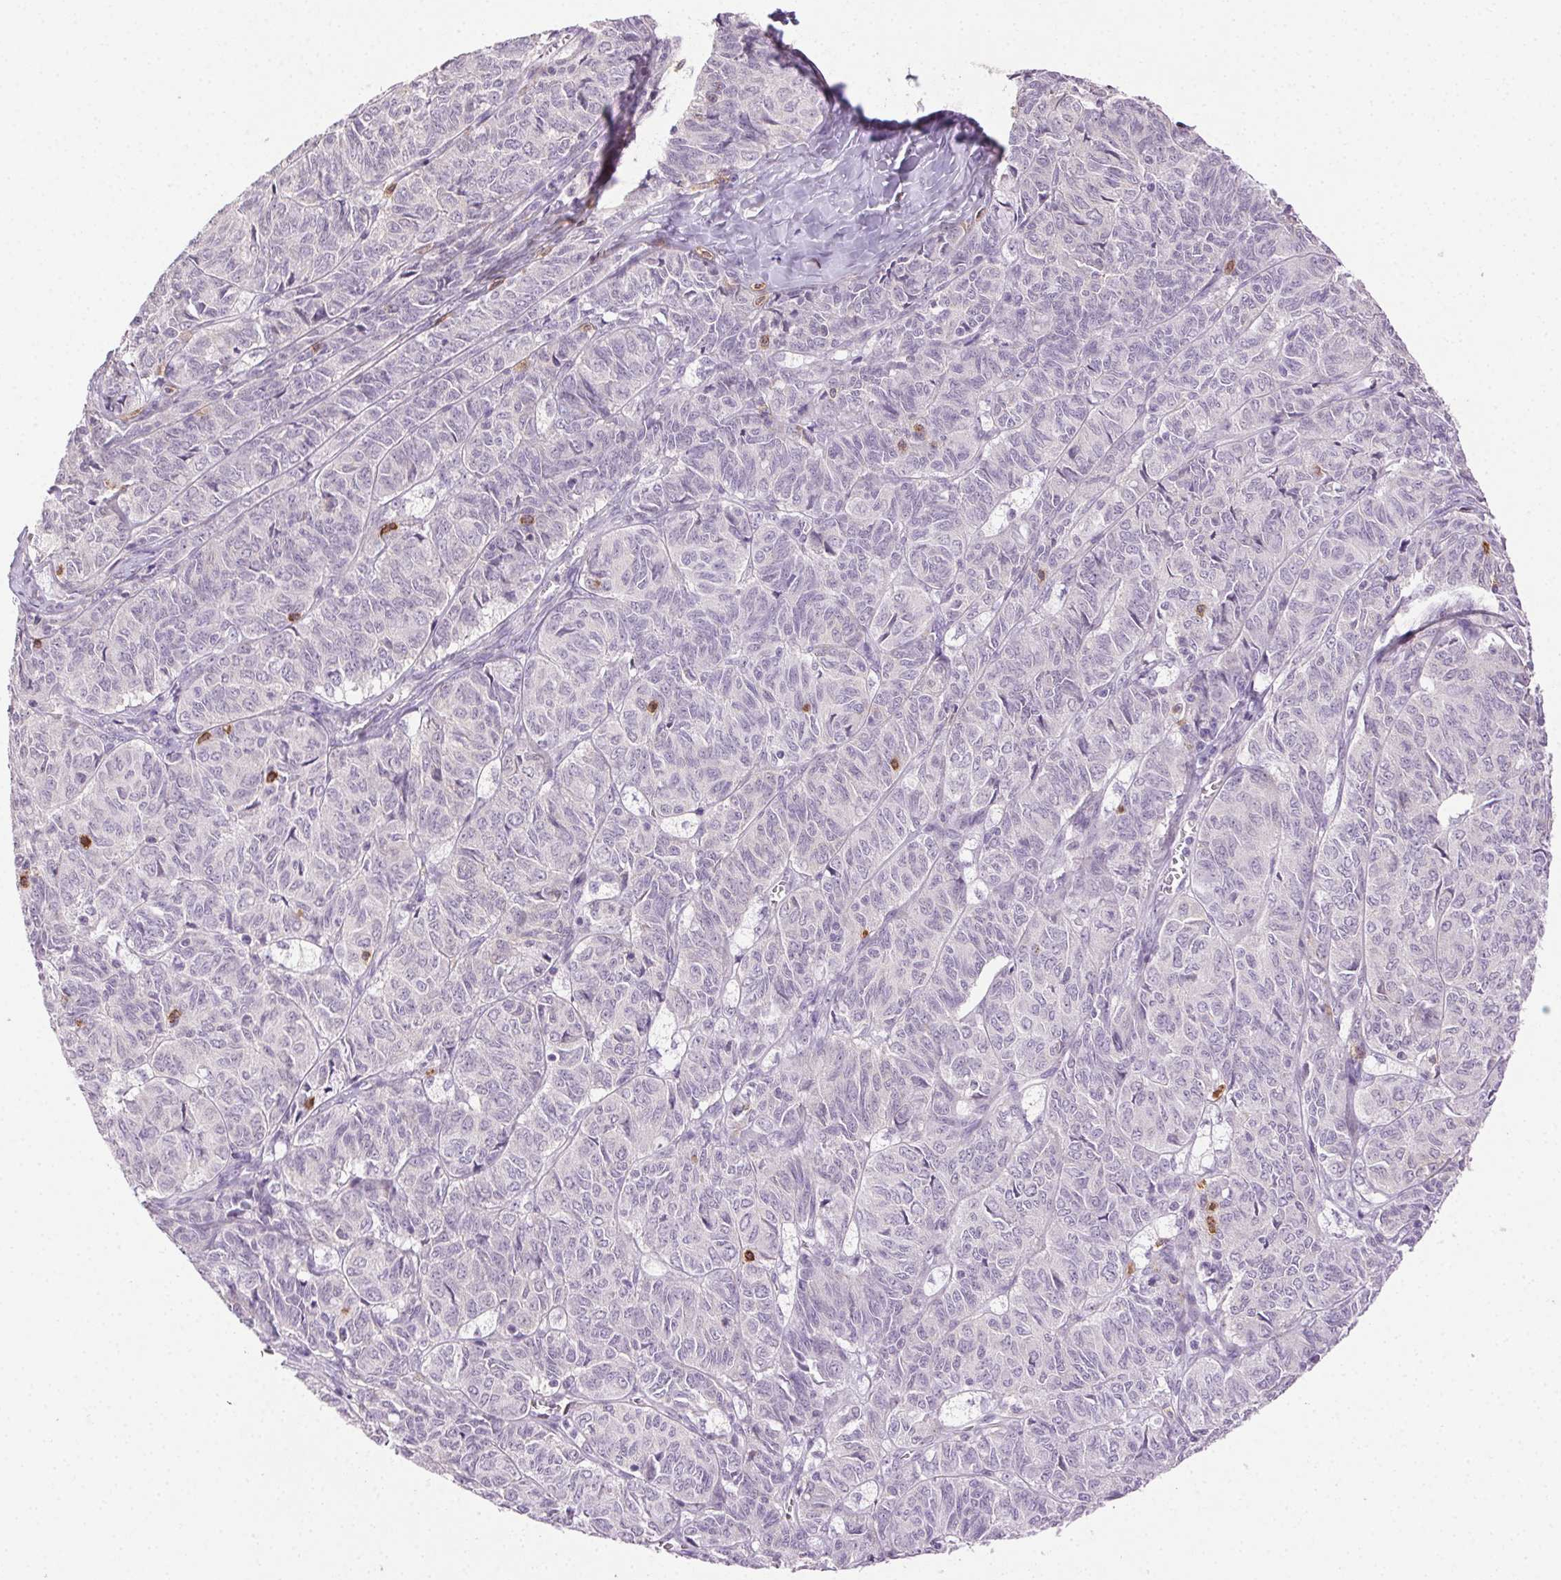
{"staining": {"intensity": "negative", "quantity": "none", "location": "none"}, "tissue": "ovarian cancer", "cell_type": "Tumor cells", "image_type": "cancer", "snomed": [{"axis": "morphology", "description": "Carcinoma, endometroid"}, {"axis": "topography", "description": "Ovary"}], "caption": "DAB (3,3'-diaminobenzidine) immunohistochemical staining of ovarian endometroid carcinoma exhibits no significant staining in tumor cells. Nuclei are stained in blue.", "gene": "AKAP5", "patient": {"sex": "female", "age": 80}}